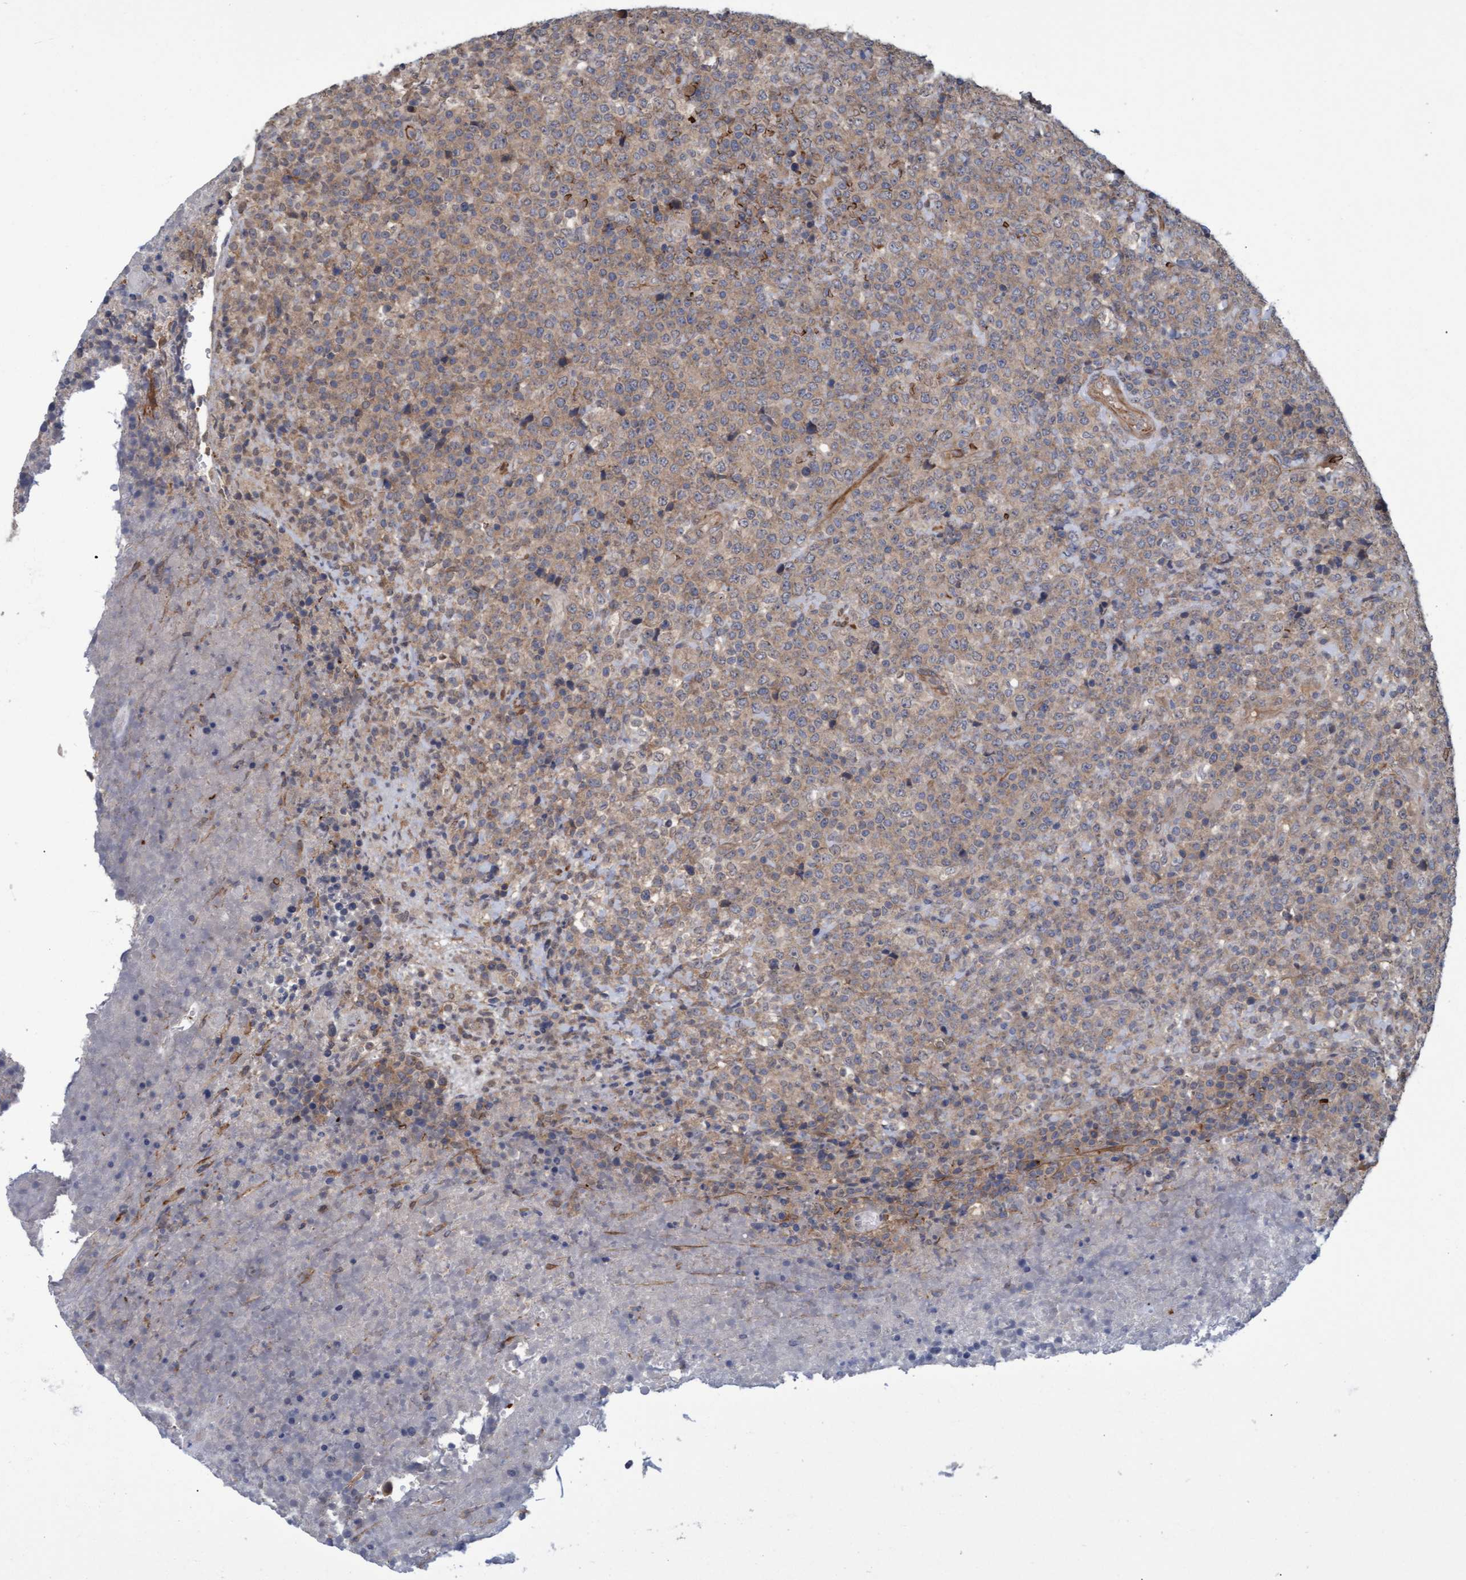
{"staining": {"intensity": "weak", "quantity": "25%-75%", "location": "cytoplasmic/membranous"}, "tissue": "lymphoma", "cell_type": "Tumor cells", "image_type": "cancer", "snomed": [{"axis": "morphology", "description": "Malignant lymphoma, non-Hodgkin's type, High grade"}, {"axis": "topography", "description": "Lymph node"}], "caption": "Weak cytoplasmic/membranous positivity is present in about 25%-75% of tumor cells in malignant lymphoma, non-Hodgkin's type (high-grade). The staining was performed using DAB (3,3'-diaminobenzidine), with brown indicating positive protein expression. Nuclei are stained blue with hematoxylin.", "gene": "NAA15", "patient": {"sex": "male", "age": 13}}